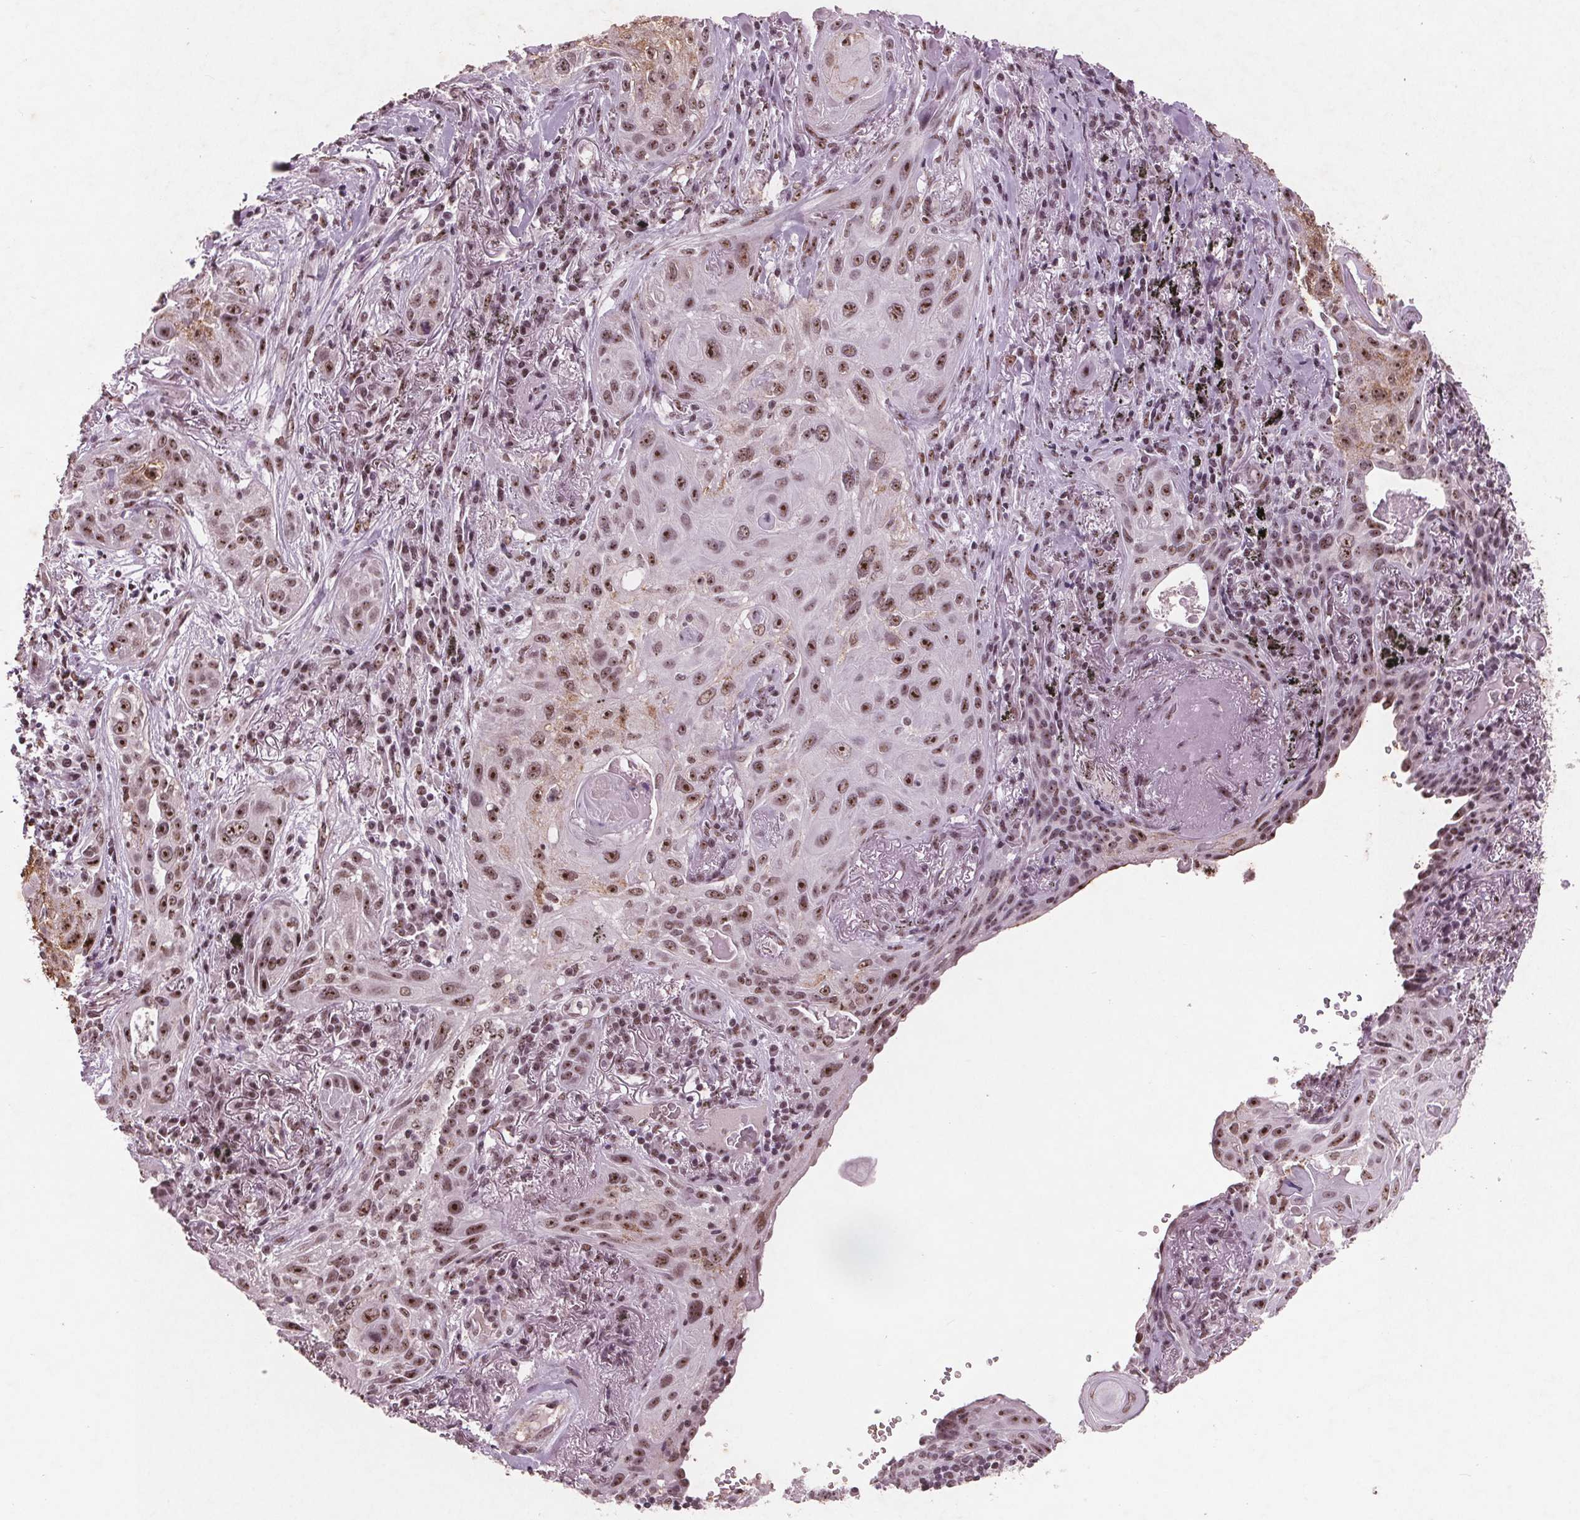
{"staining": {"intensity": "moderate", "quantity": ">75%", "location": "nuclear"}, "tissue": "lung cancer", "cell_type": "Tumor cells", "image_type": "cancer", "snomed": [{"axis": "morphology", "description": "Squamous cell carcinoma, NOS"}, {"axis": "topography", "description": "Lung"}], "caption": "Protein positivity by immunohistochemistry demonstrates moderate nuclear positivity in about >75% of tumor cells in squamous cell carcinoma (lung).", "gene": "RPS6KA2", "patient": {"sex": "male", "age": 79}}